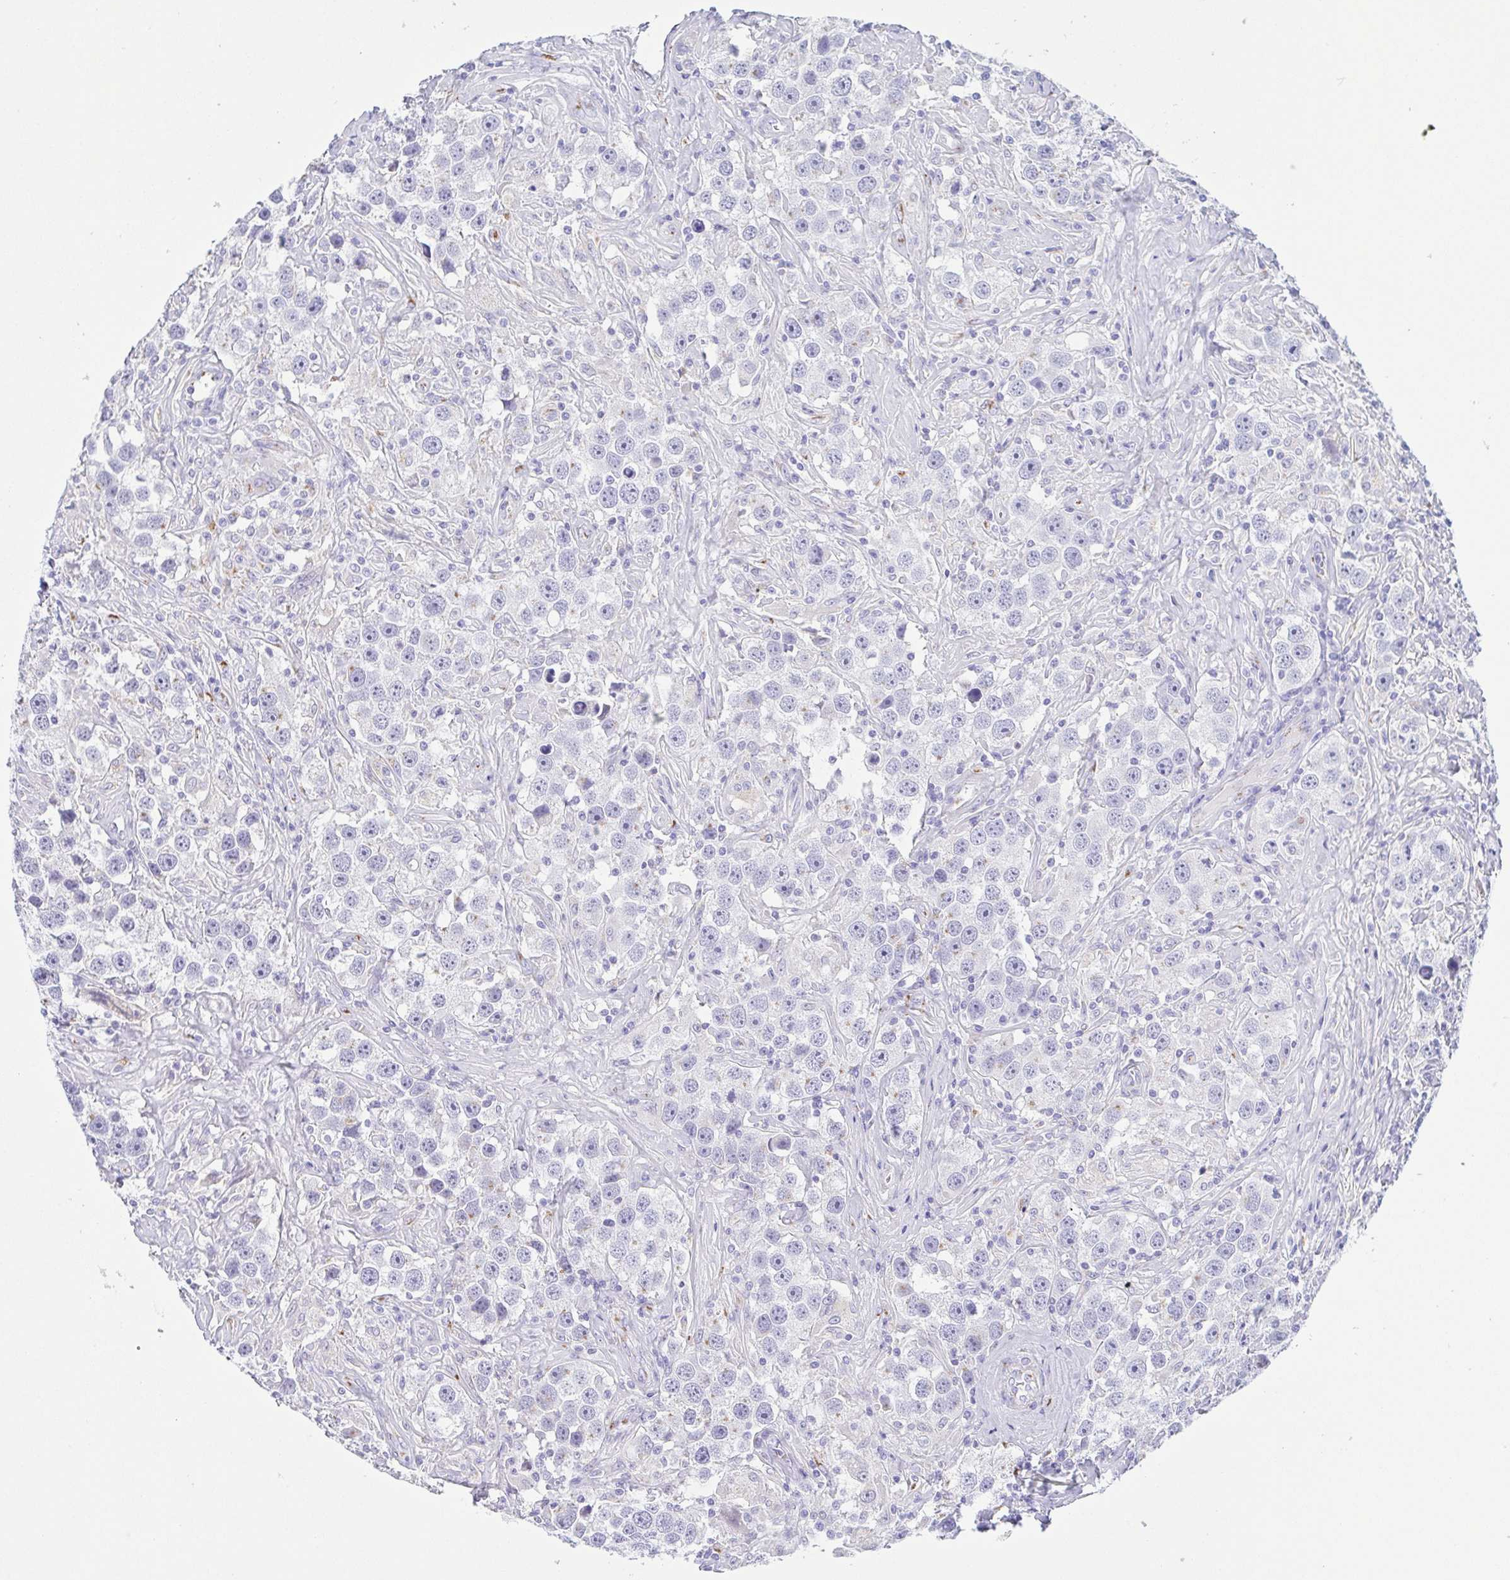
{"staining": {"intensity": "negative", "quantity": "none", "location": "none"}, "tissue": "testis cancer", "cell_type": "Tumor cells", "image_type": "cancer", "snomed": [{"axis": "morphology", "description": "Seminoma, NOS"}, {"axis": "topography", "description": "Testis"}], "caption": "Testis seminoma was stained to show a protein in brown. There is no significant positivity in tumor cells. (Immunohistochemistry, brightfield microscopy, high magnification).", "gene": "SULT1B1", "patient": {"sex": "male", "age": 49}}